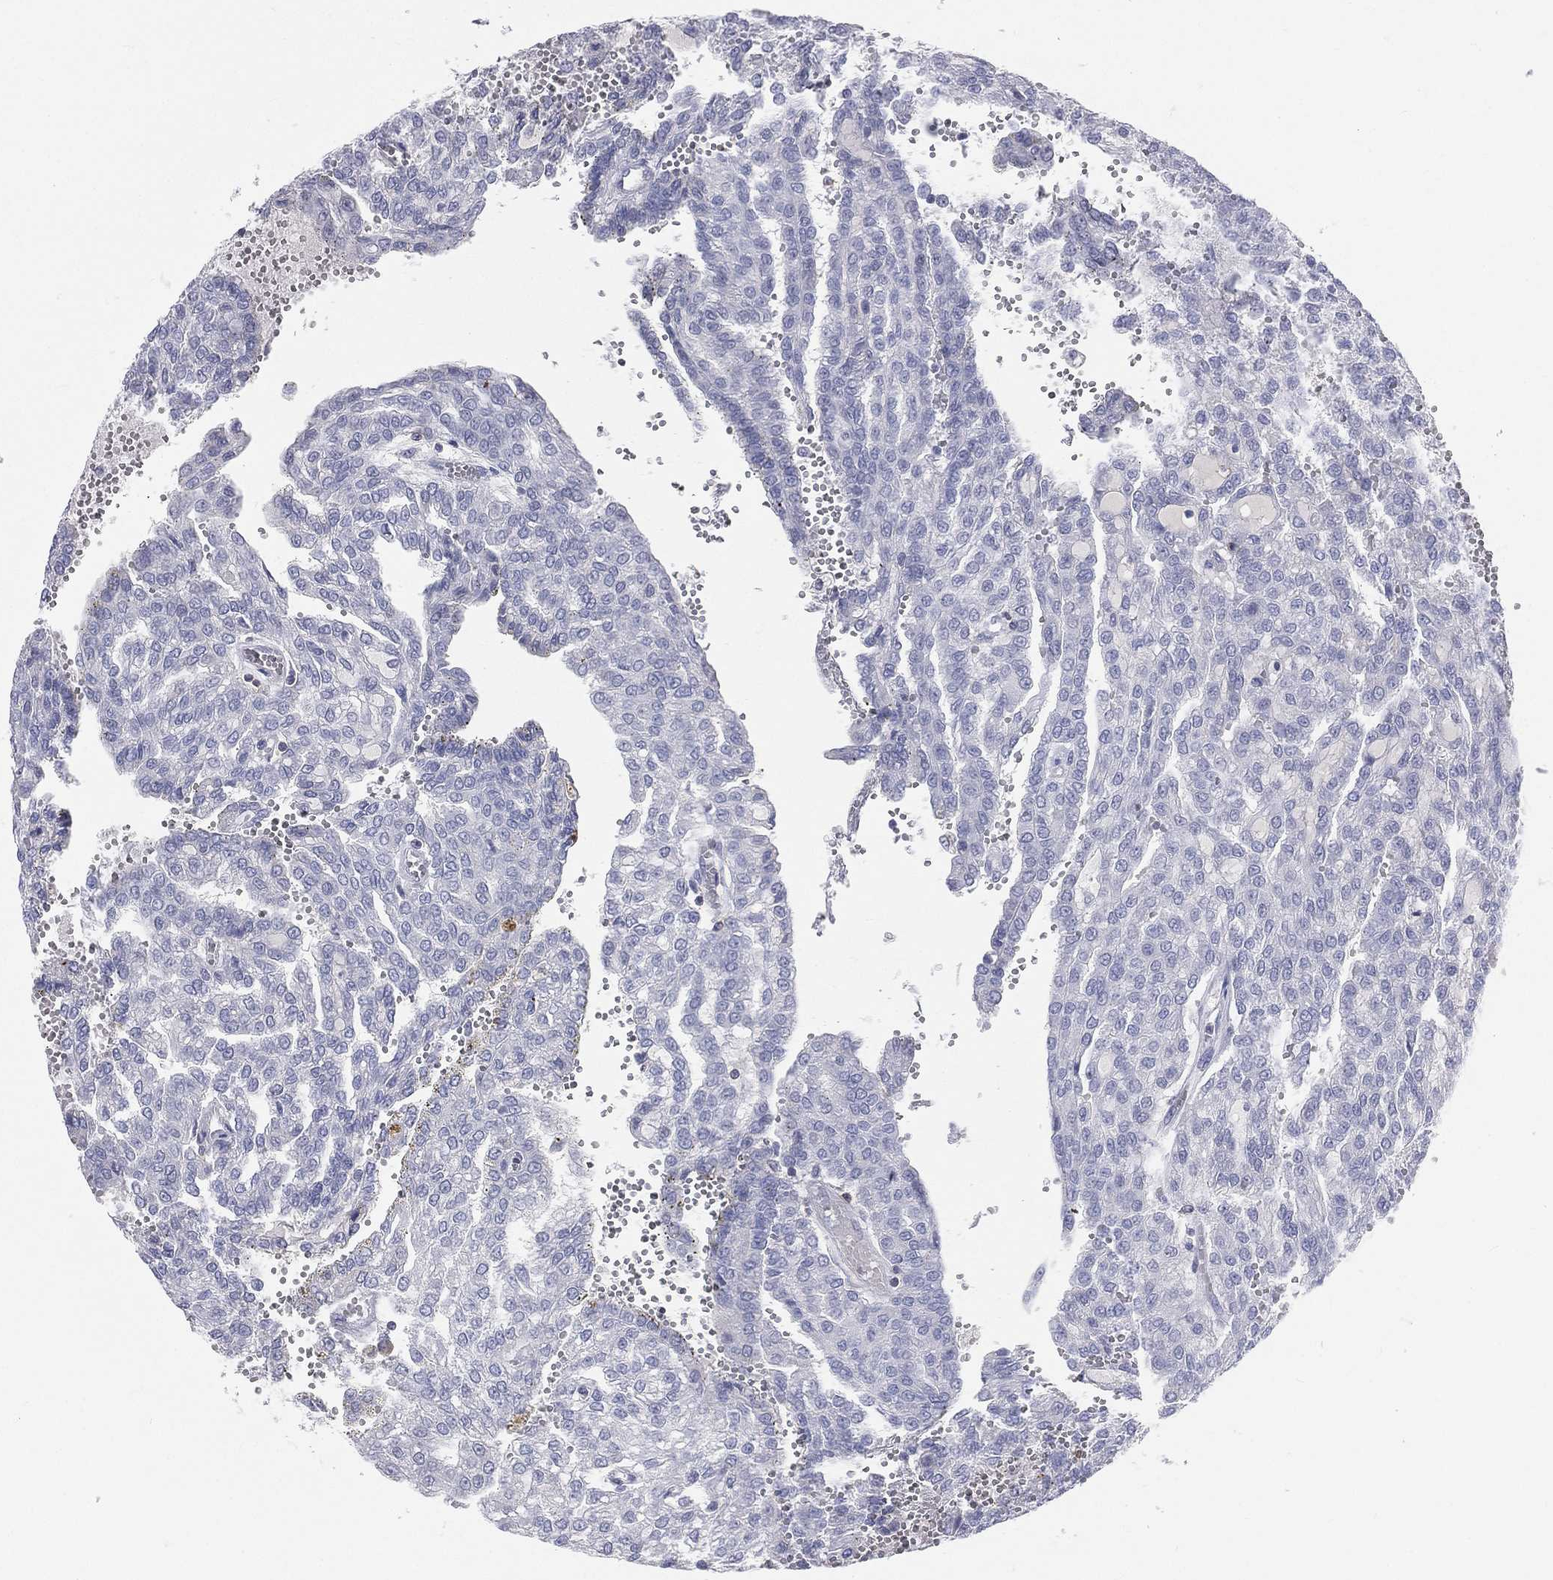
{"staining": {"intensity": "negative", "quantity": "none", "location": "none"}, "tissue": "renal cancer", "cell_type": "Tumor cells", "image_type": "cancer", "snomed": [{"axis": "morphology", "description": "Adenocarcinoma, NOS"}, {"axis": "topography", "description": "Kidney"}], "caption": "Renal adenocarcinoma was stained to show a protein in brown. There is no significant expression in tumor cells.", "gene": "CD3D", "patient": {"sex": "male", "age": 63}}